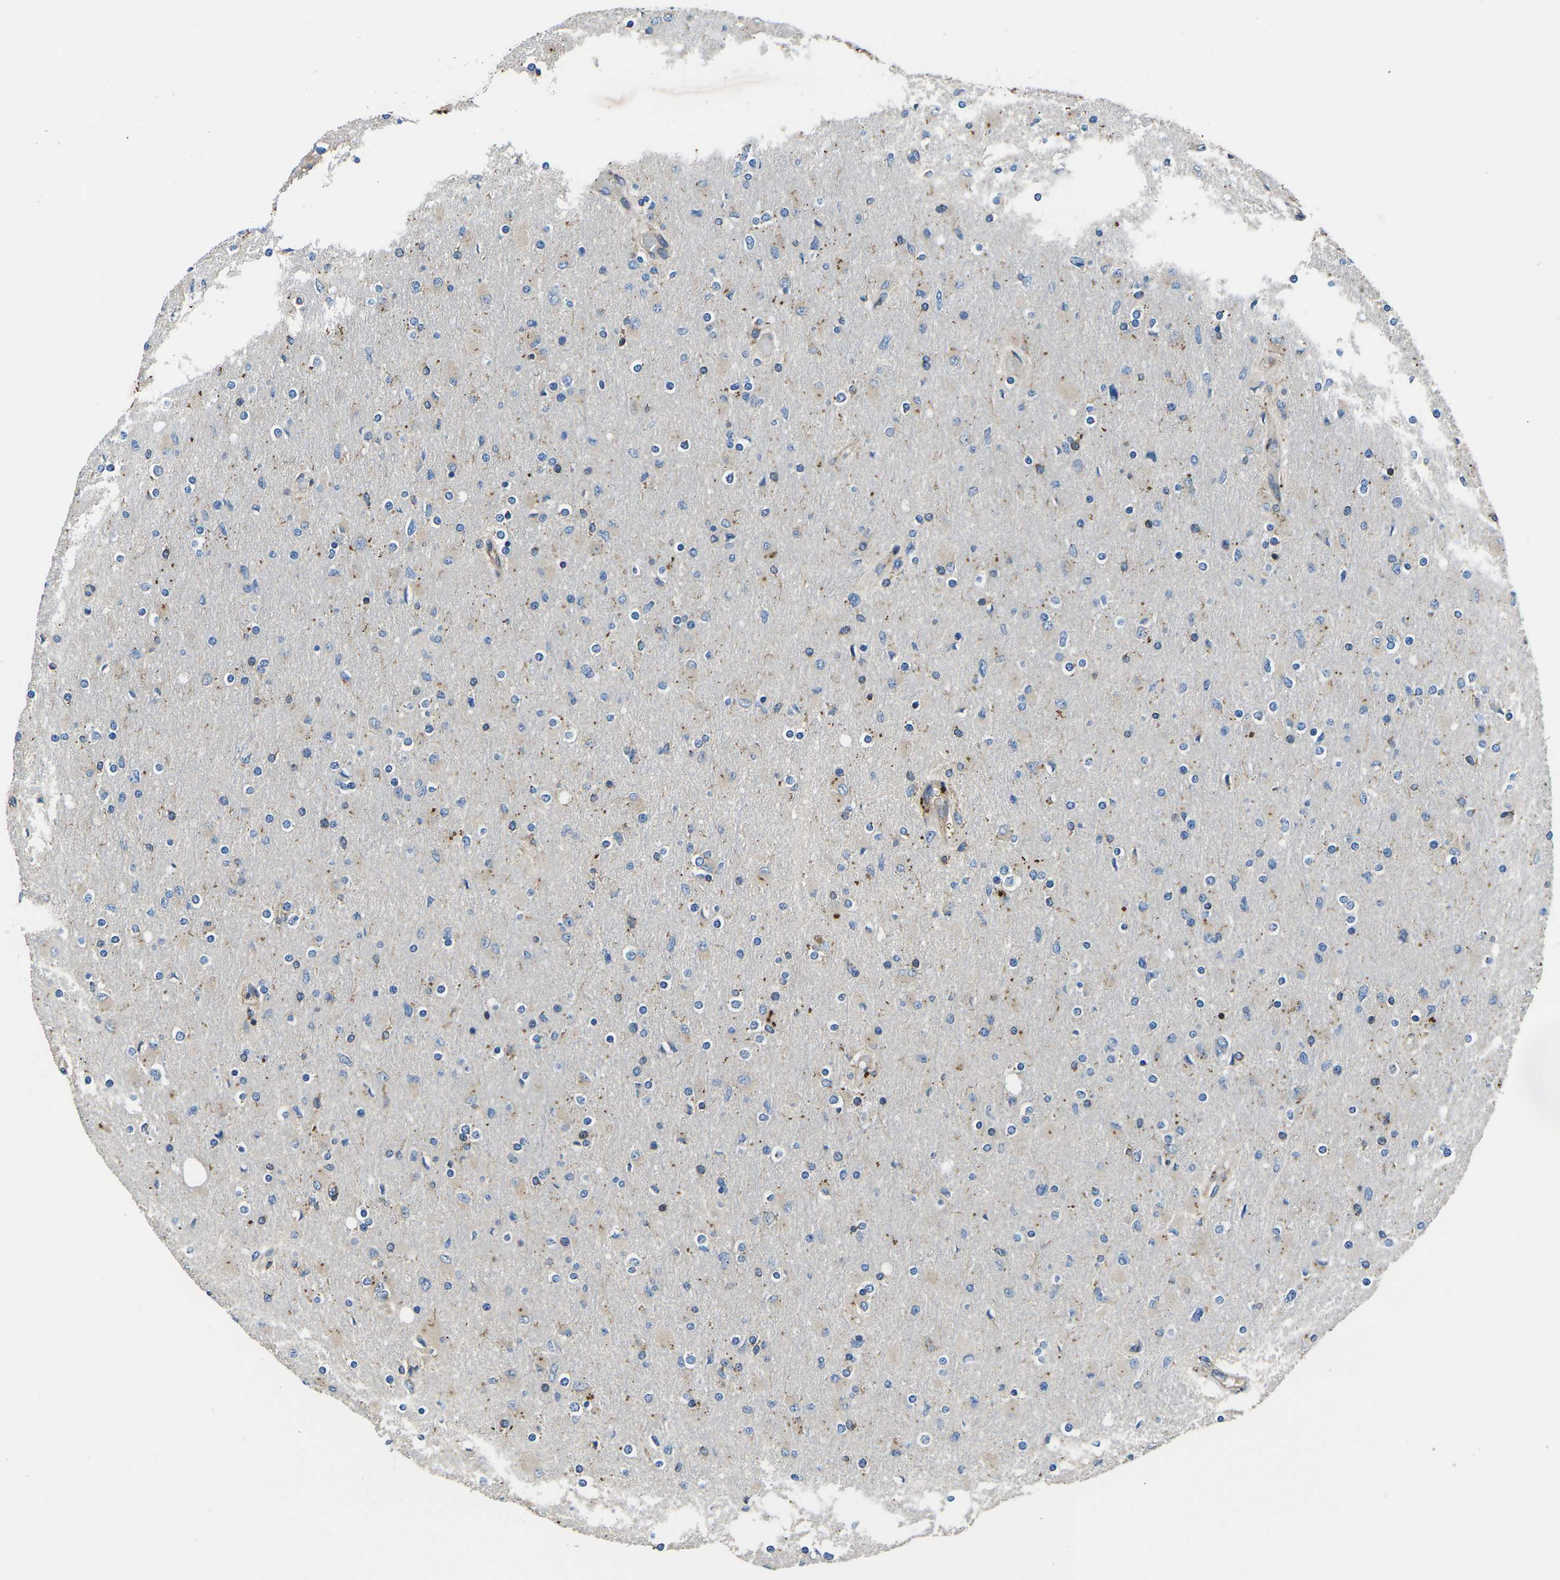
{"staining": {"intensity": "negative", "quantity": "none", "location": "none"}, "tissue": "glioma", "cell_type": "Tumor cells", "image_type": "cancer", "snomed": [{"axis": "morphology", "description": "Glioma, malignant, High grade"}, {"axis": "topography", "description": "Cerebral cortex"}], "caption": "This is an IHC histopathology image of human malignant high-grade glioma. There is no positivity in tumor cells.", "gene": "KCNJ15", "patient": {"sex": "female", "age": 36}}